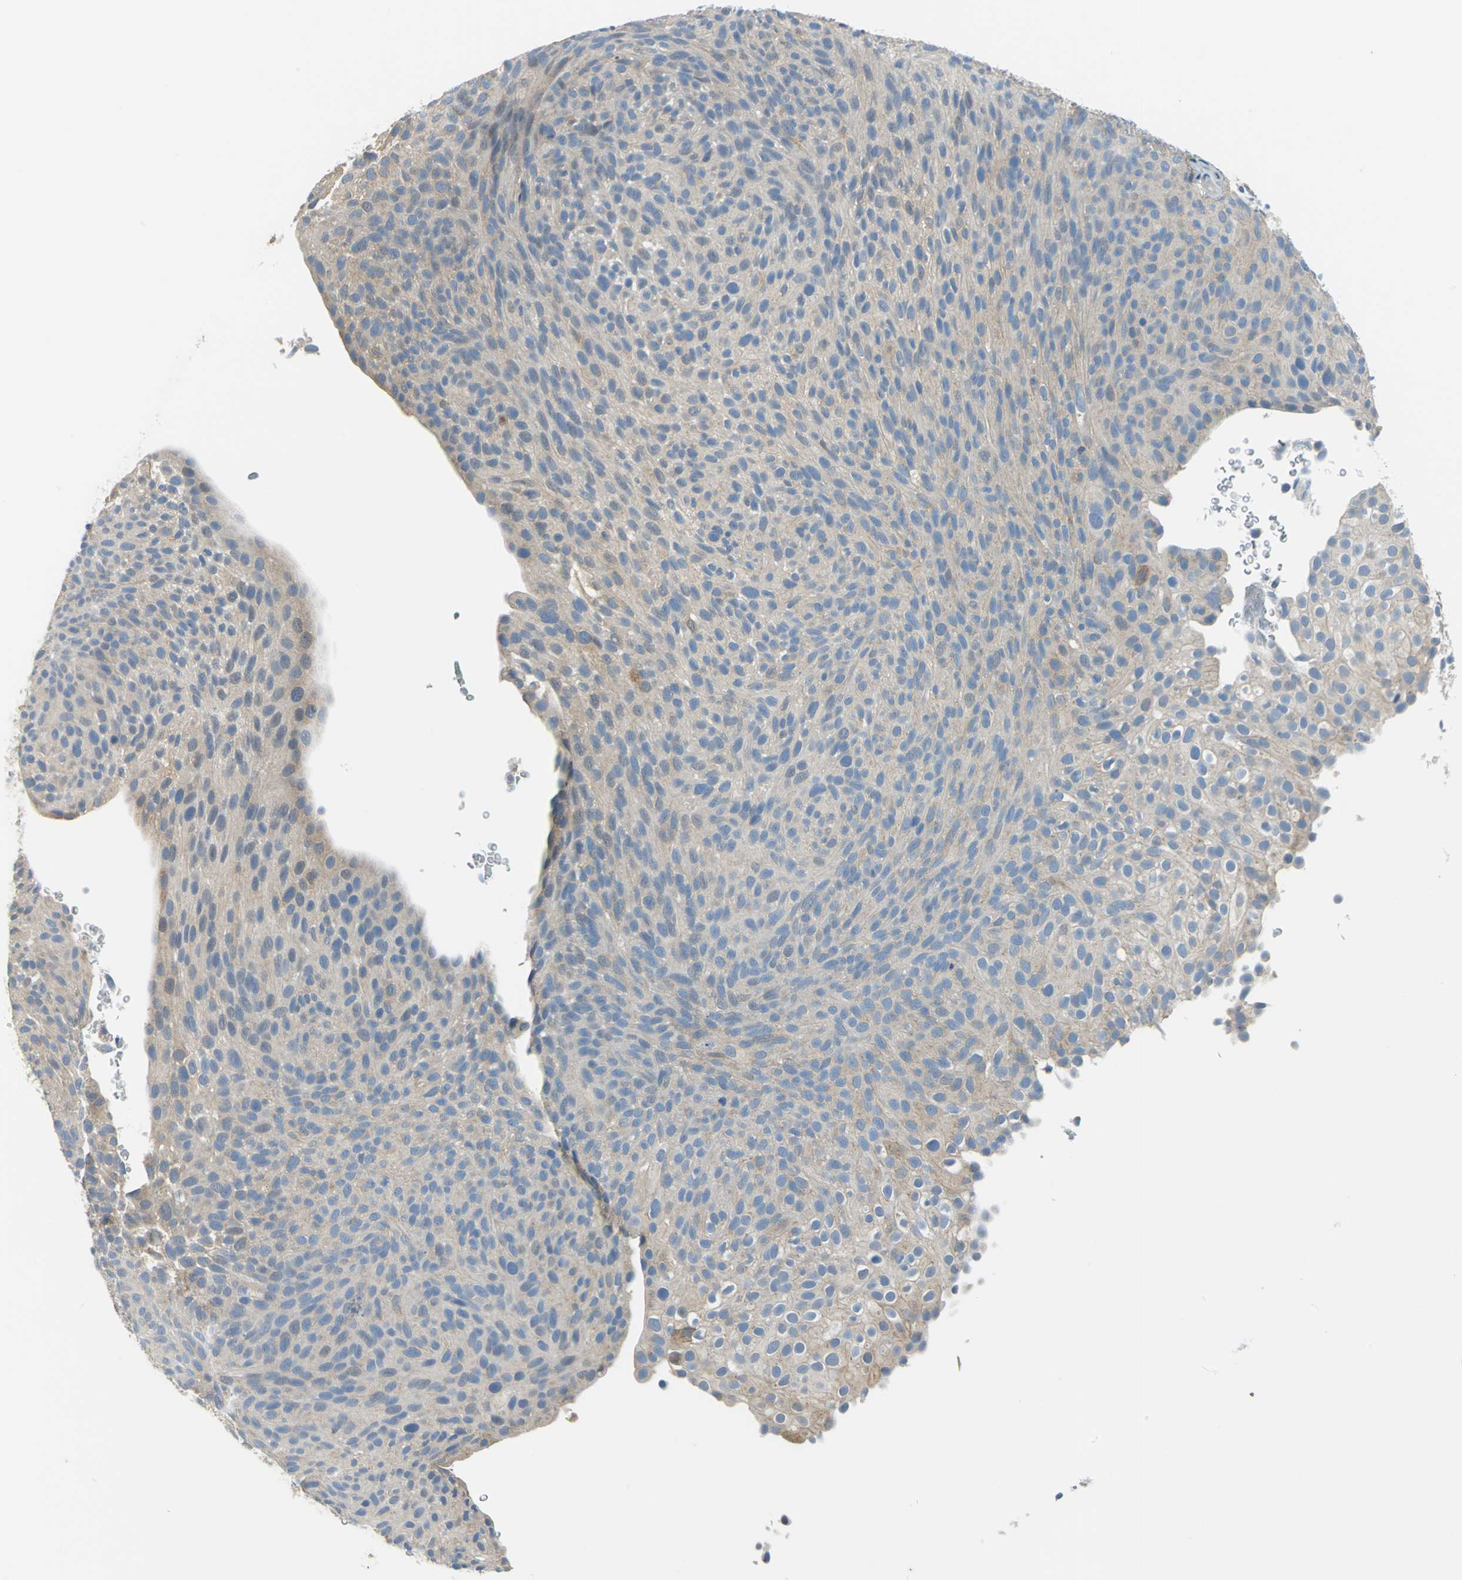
{"staining": {"intensity": "weak", "quantity": ">75%", "location": "cytoplasmic/membranous"}, "tissue": "urothelial cancer", "cell_type": "Tumor cells", "image_type": "cancer", "snomed": [{"axis": "morphology", "description": "Urothelial carcinoma, Low grade"}, {"axis": "topography", "description": "Urinary bladder"}], "caption": "Immunohistochemical staining of human urothelial cancer exhibits low levels of weak cytoplasmic/membranous protein positivity in about >75% of tumor cells. Ihc stains the protein of interest in brown and the nuclei are stained blue.", "gene": "CDC42EP1", "patient": {"sex": "male", "age": 78}}